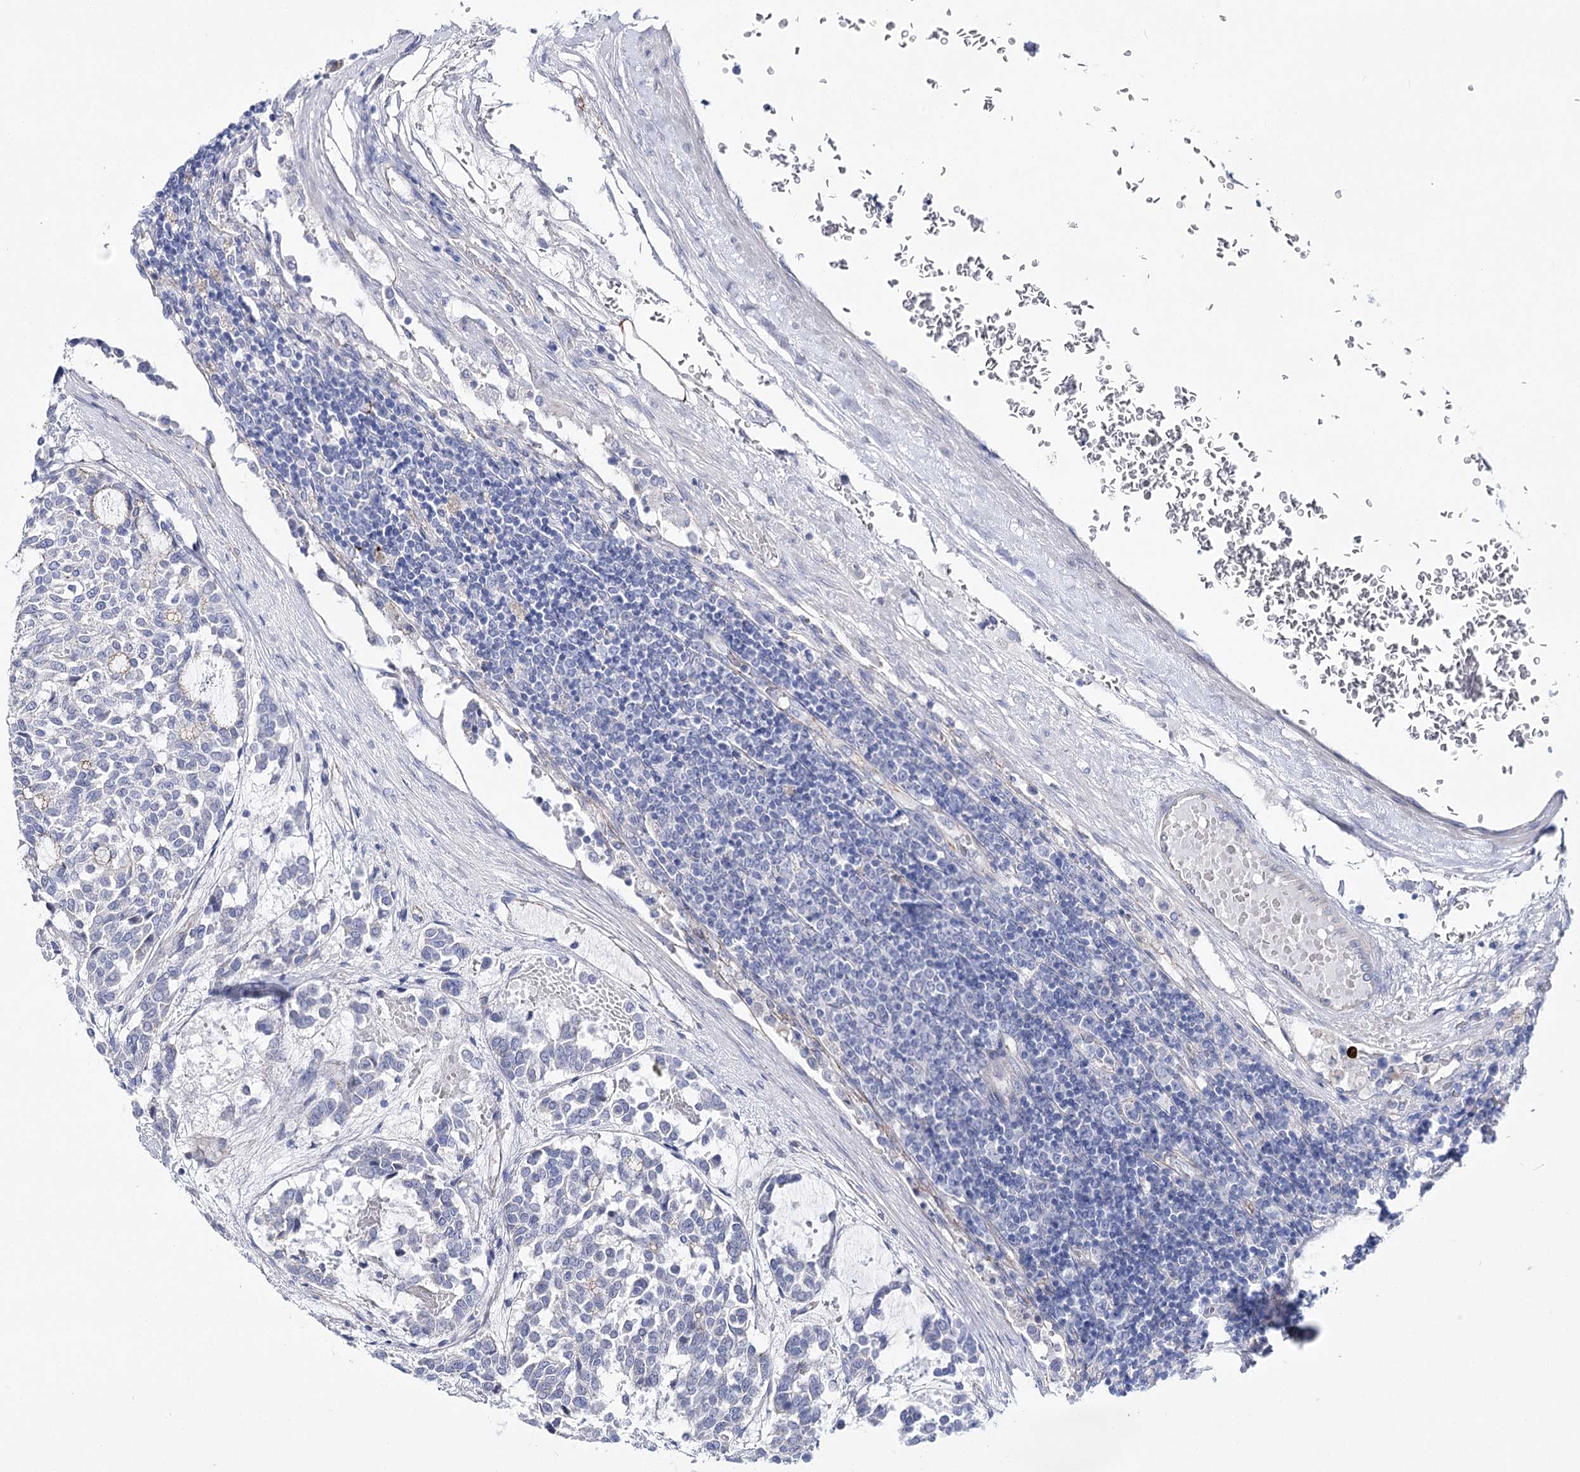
{"staining": {"intensity": "negative", "quantity": "none", "location": "none"}, "tissue": "carcinoid", "cell_type": "Tumor cells", "image_type": "cancer", "snomed": [{"axis": "morphology", "description": "Carcinoid, malignant, NOS"}, {"axis": "topography", "description": "Pancreas"}], "caption": "Immunohistochemistry histopathology image of neoplastic tissue: human carcinoid stained with DAB (3,3'-diaminobenzidine) shows no significant protein expression in tumor cells.", "gene": "NRAP", "patient": {"sex": "female", "age": 54}}